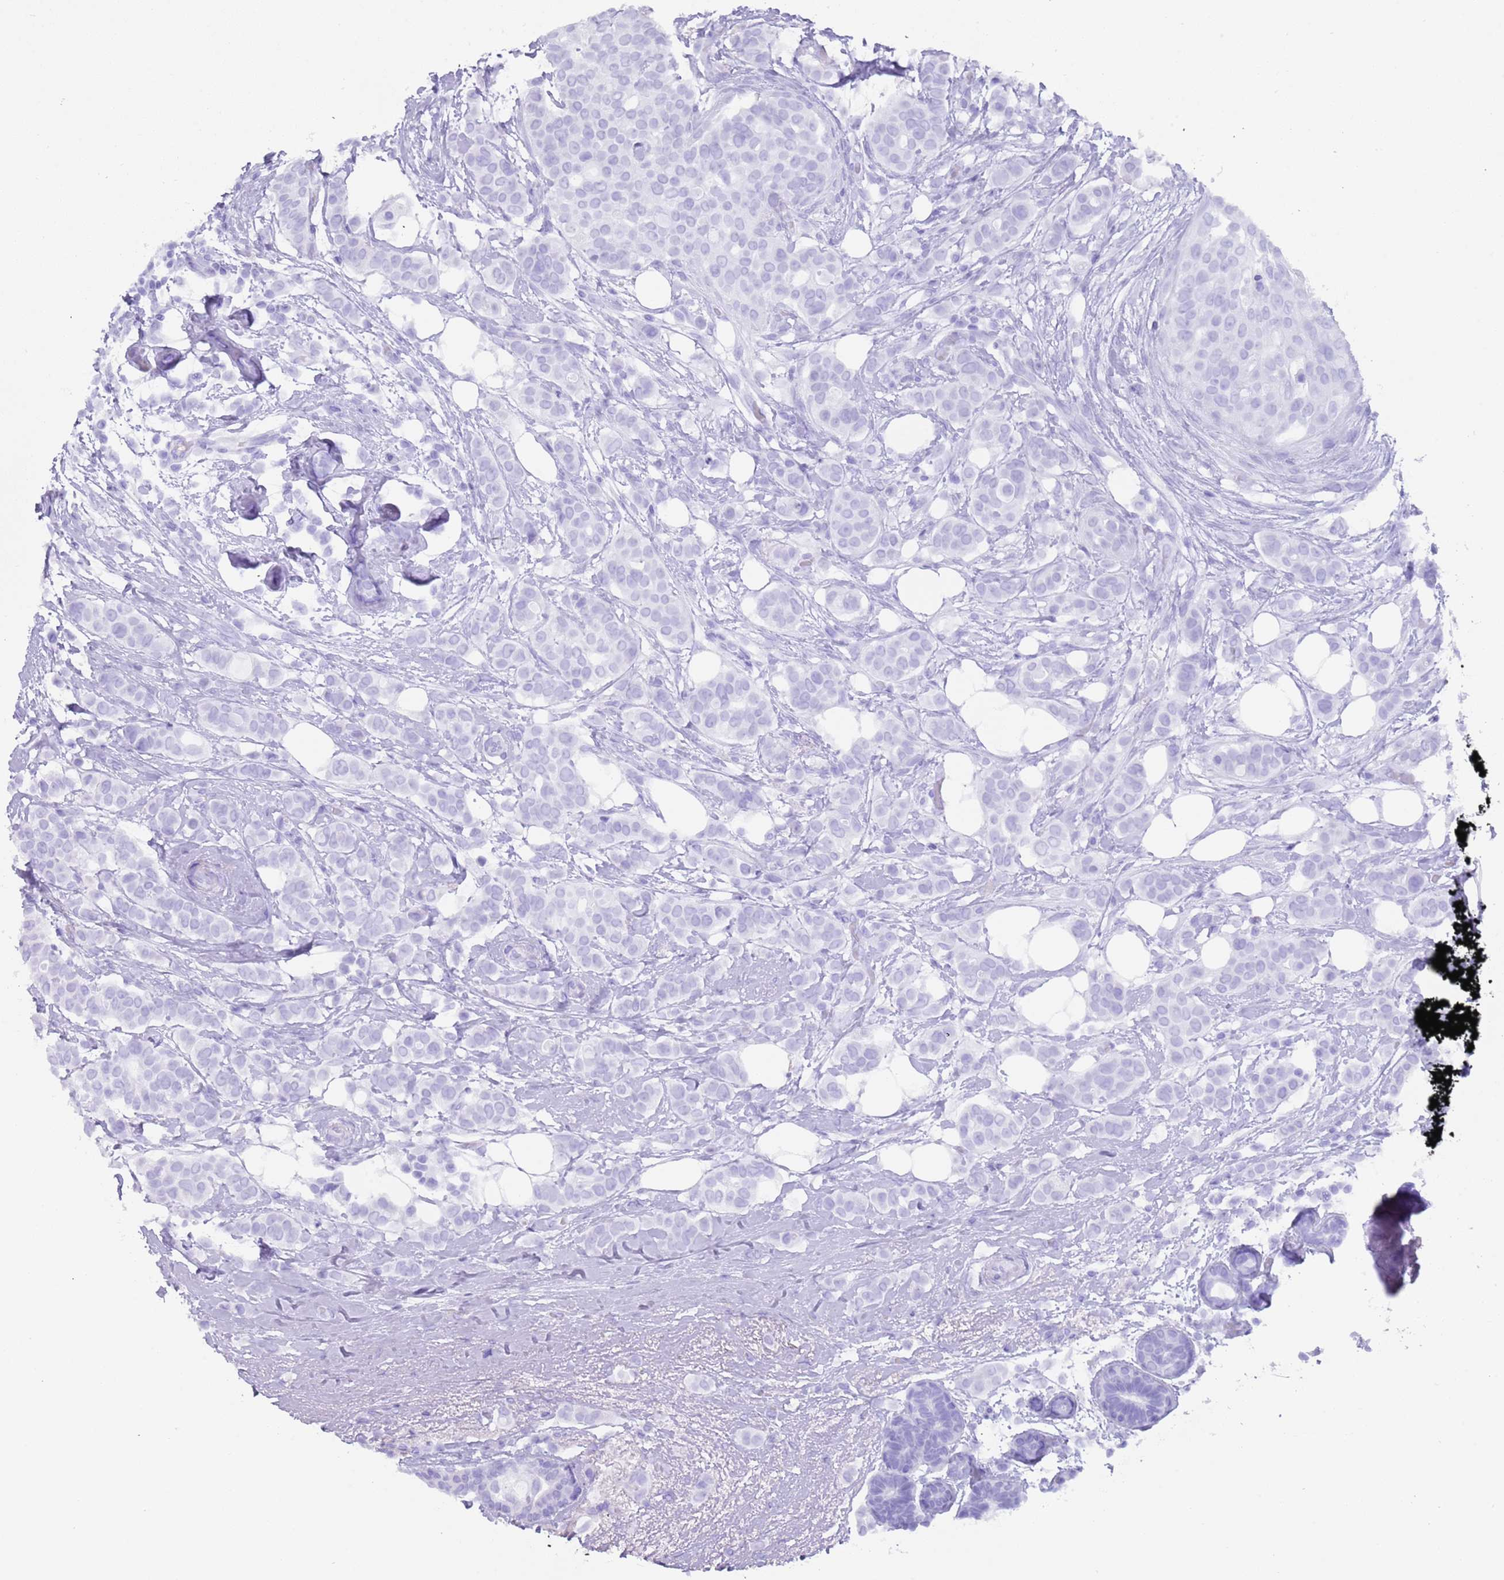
{"staining": {"intensity": "negative", "quantity": "none", "location": "none"}, "tissue": "breast cancer", "cell_type": "Tumor cells", "image_type": "cancer", "snomed": [{"axis": "morphology", "description": "Lobular carcinoma"}, {"axis": "topography", "description": "Breast"}], "caption": "Lobular carcinoma (breast) stained for a protein using IHC displays no expression tumor cells.", "gene": "MYADML2", "patient": {"sex": "female", "age": 51}}